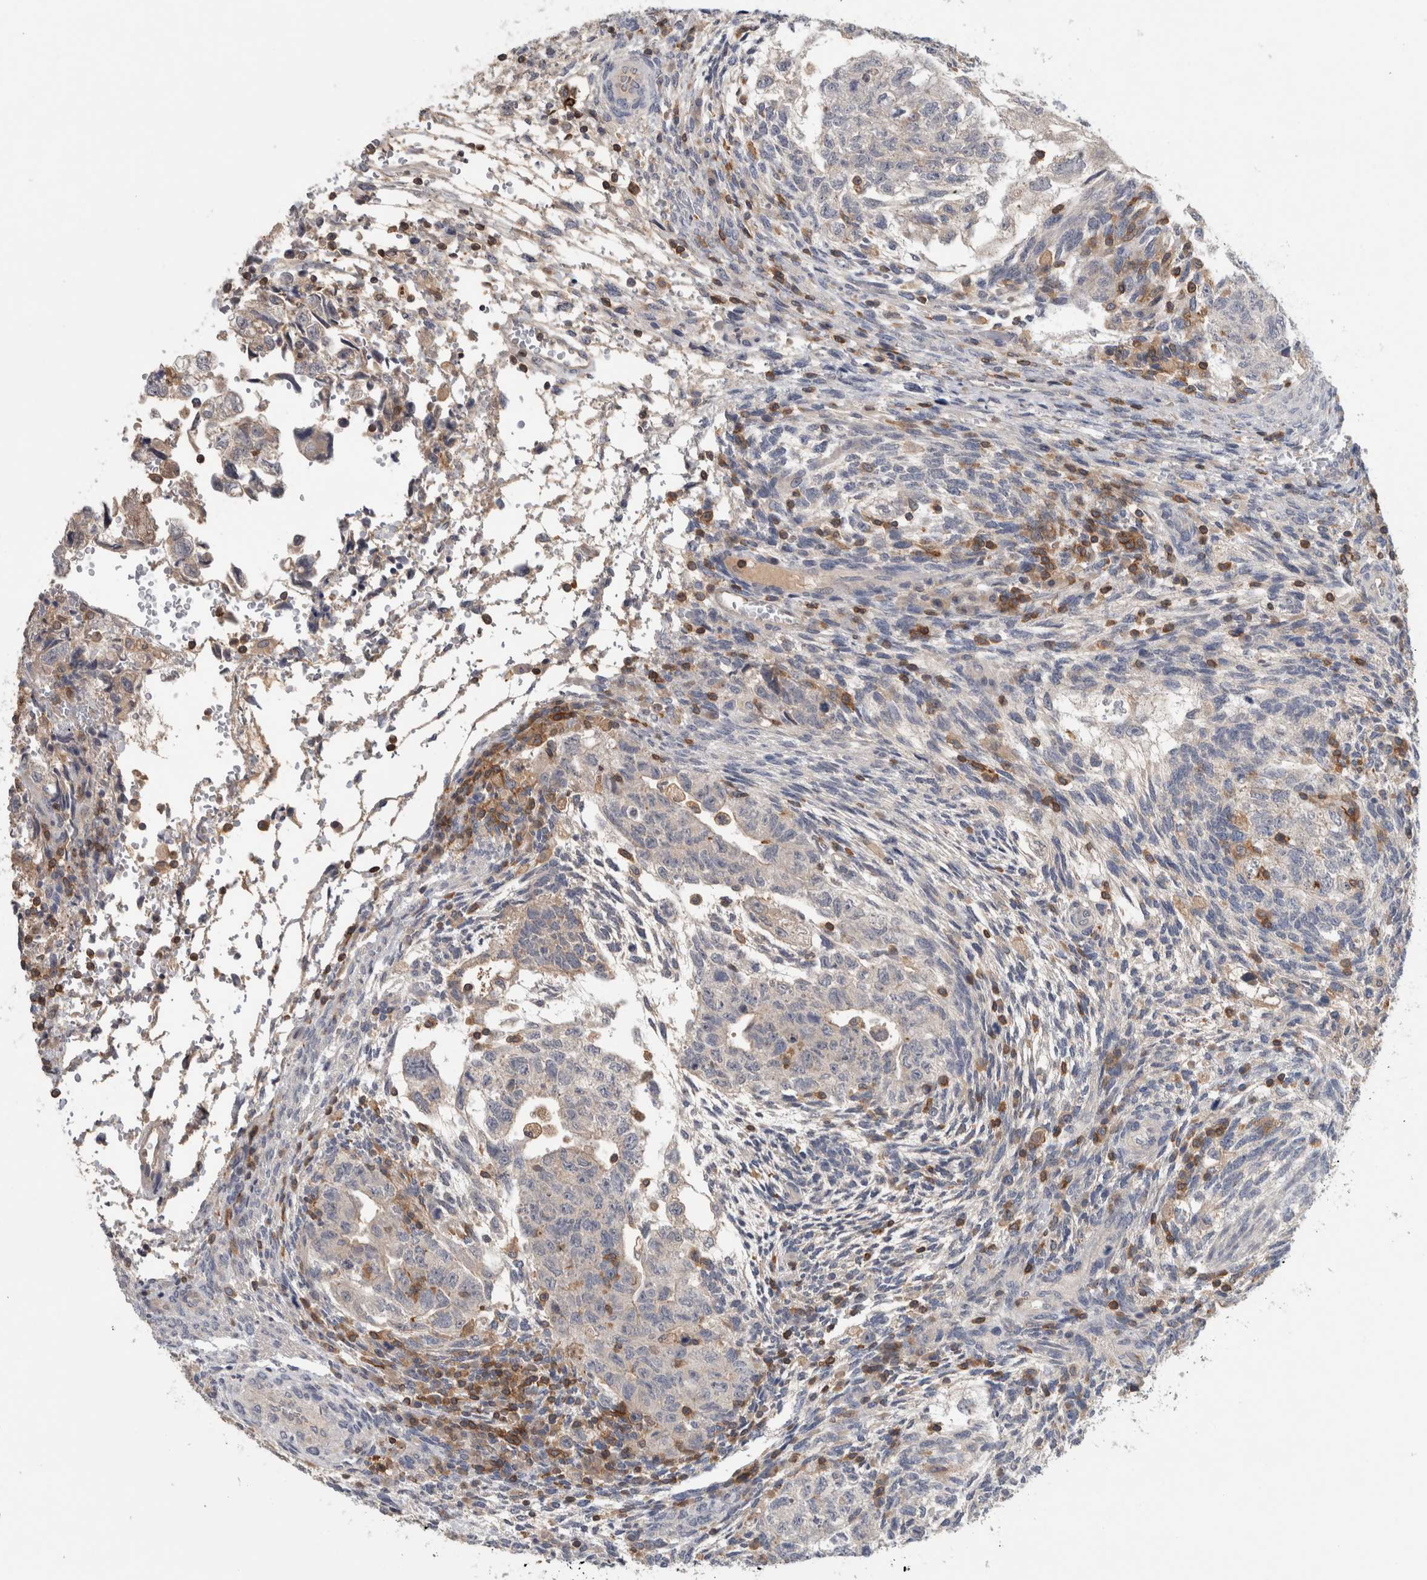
{"staining": {"intensity": "negative", "quantity": "none", "location": "none"}, "tissue": "testis cancer", "cell_type": "Tumor cells", "image_type": "cancer", "snomed": [{"axis": "morphology", "description": "Normal tissue, NOS"}, {"axis": "morphology", "description": "Carcinoma, Embryonal, NOS"}, {"axis": "topography", "description": "Testis"}], "caption": "Protein analysis of embryonal carcinoma (testis) displays no significant staining in tumor cells. The staining is performed using DAB (3,3'-diaminobenzidine) brown chromogen with nuclei counter-stained in using hematoxylin.", "gene": "GFRA2", "patient": {"sex": "male", "age": 36}}